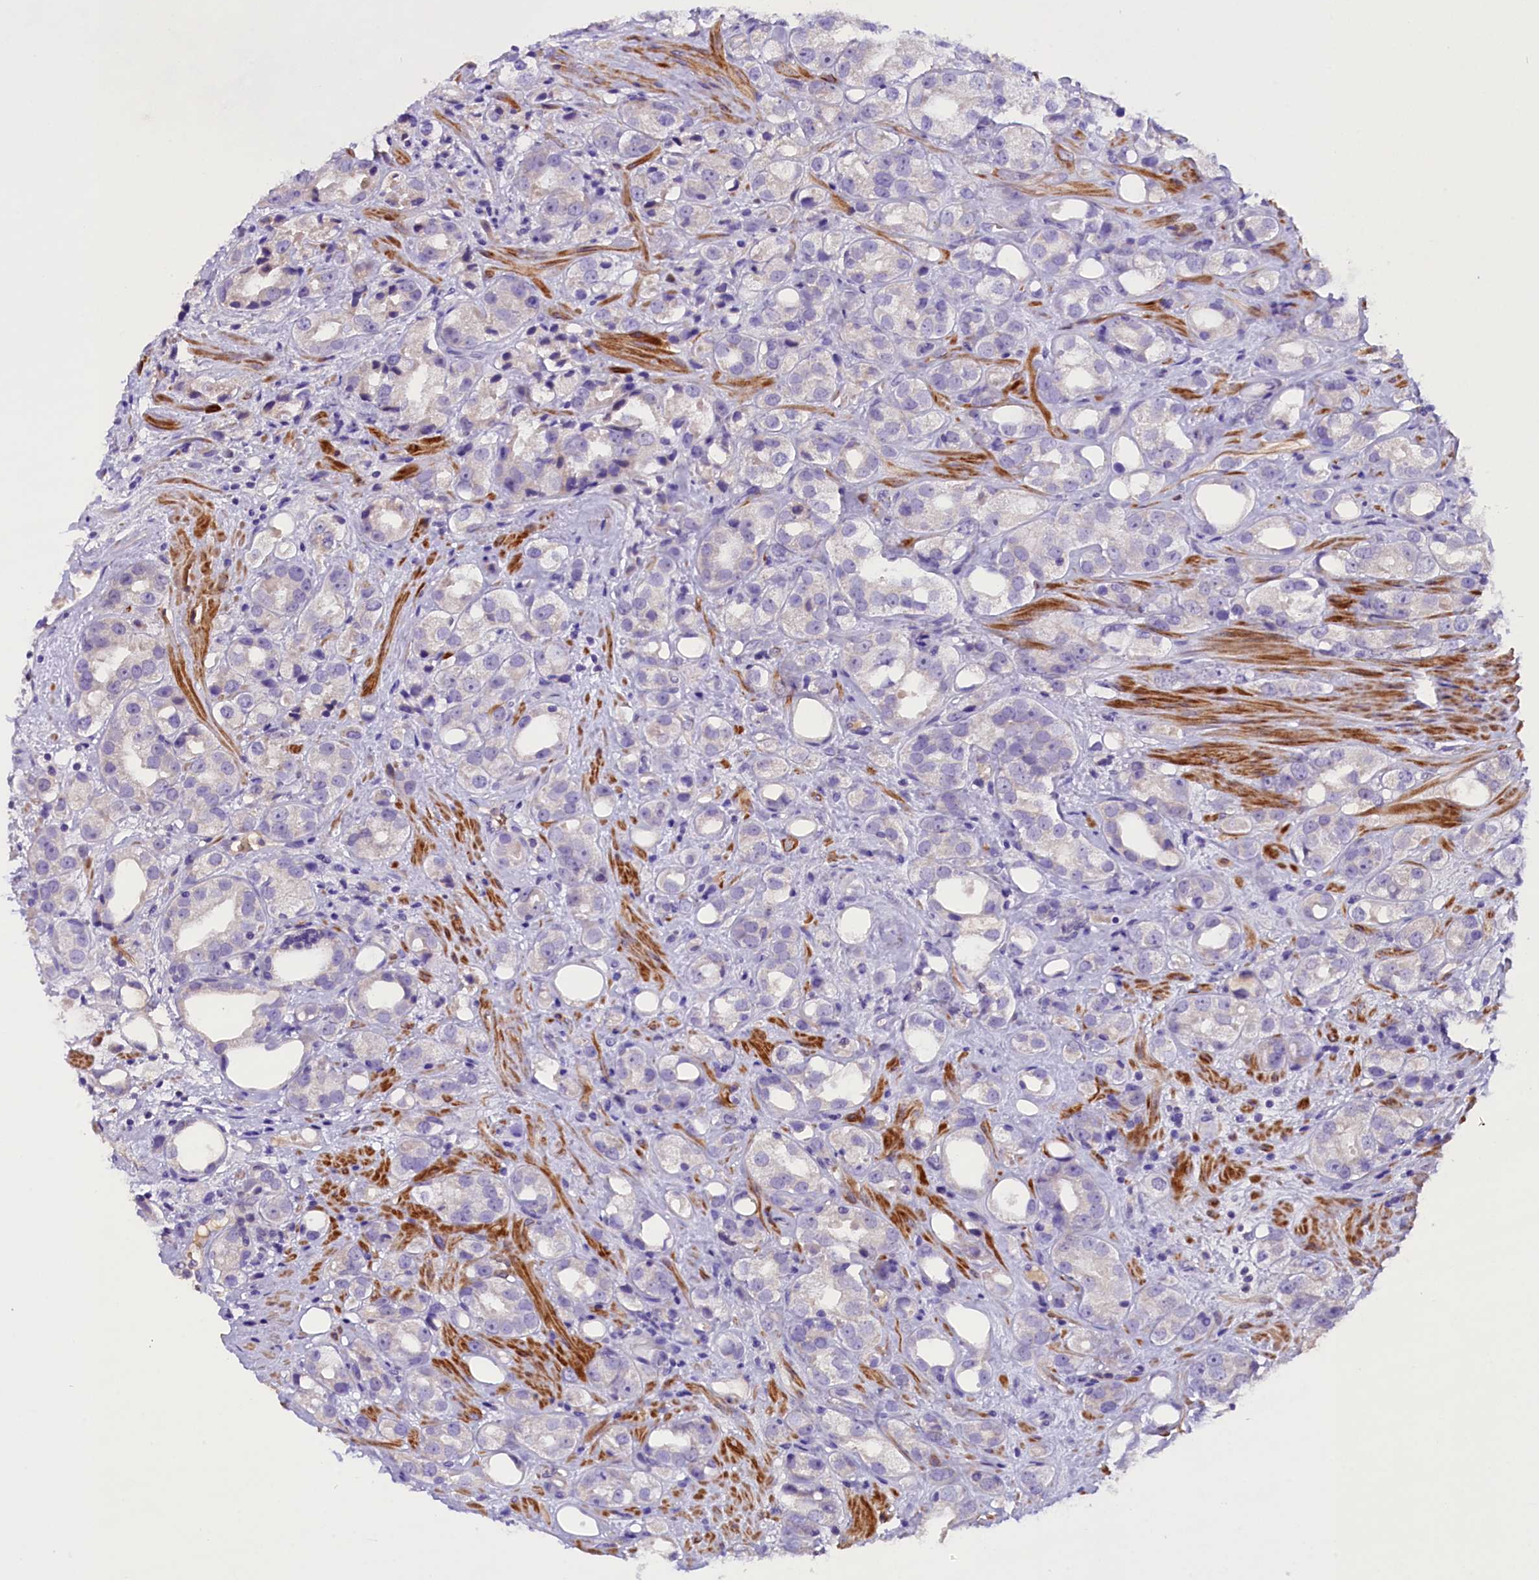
{"staining": {"intensity": "negative", "quantity": "none", "location": "none"}, "tissue": "prostate cancer", "cell_type": "Tumor cells", "image_type": "cancer", "snomed": [{"axis": "morphology", "description": "Adenocarcinoma, NOS"}, {"axis": "topography", "description": "Prostate"}], "caption": "The immunohistochemistry micrograph has no significant positivity in tumor cells of prostate cancer tissue. (Stains: DAB IHC with hematoxylin counter stain, Microscopy: brightfield microscopy at high magnification).", "gene": "MEX3B", "patient": {"sex": "male", "age": 79}}